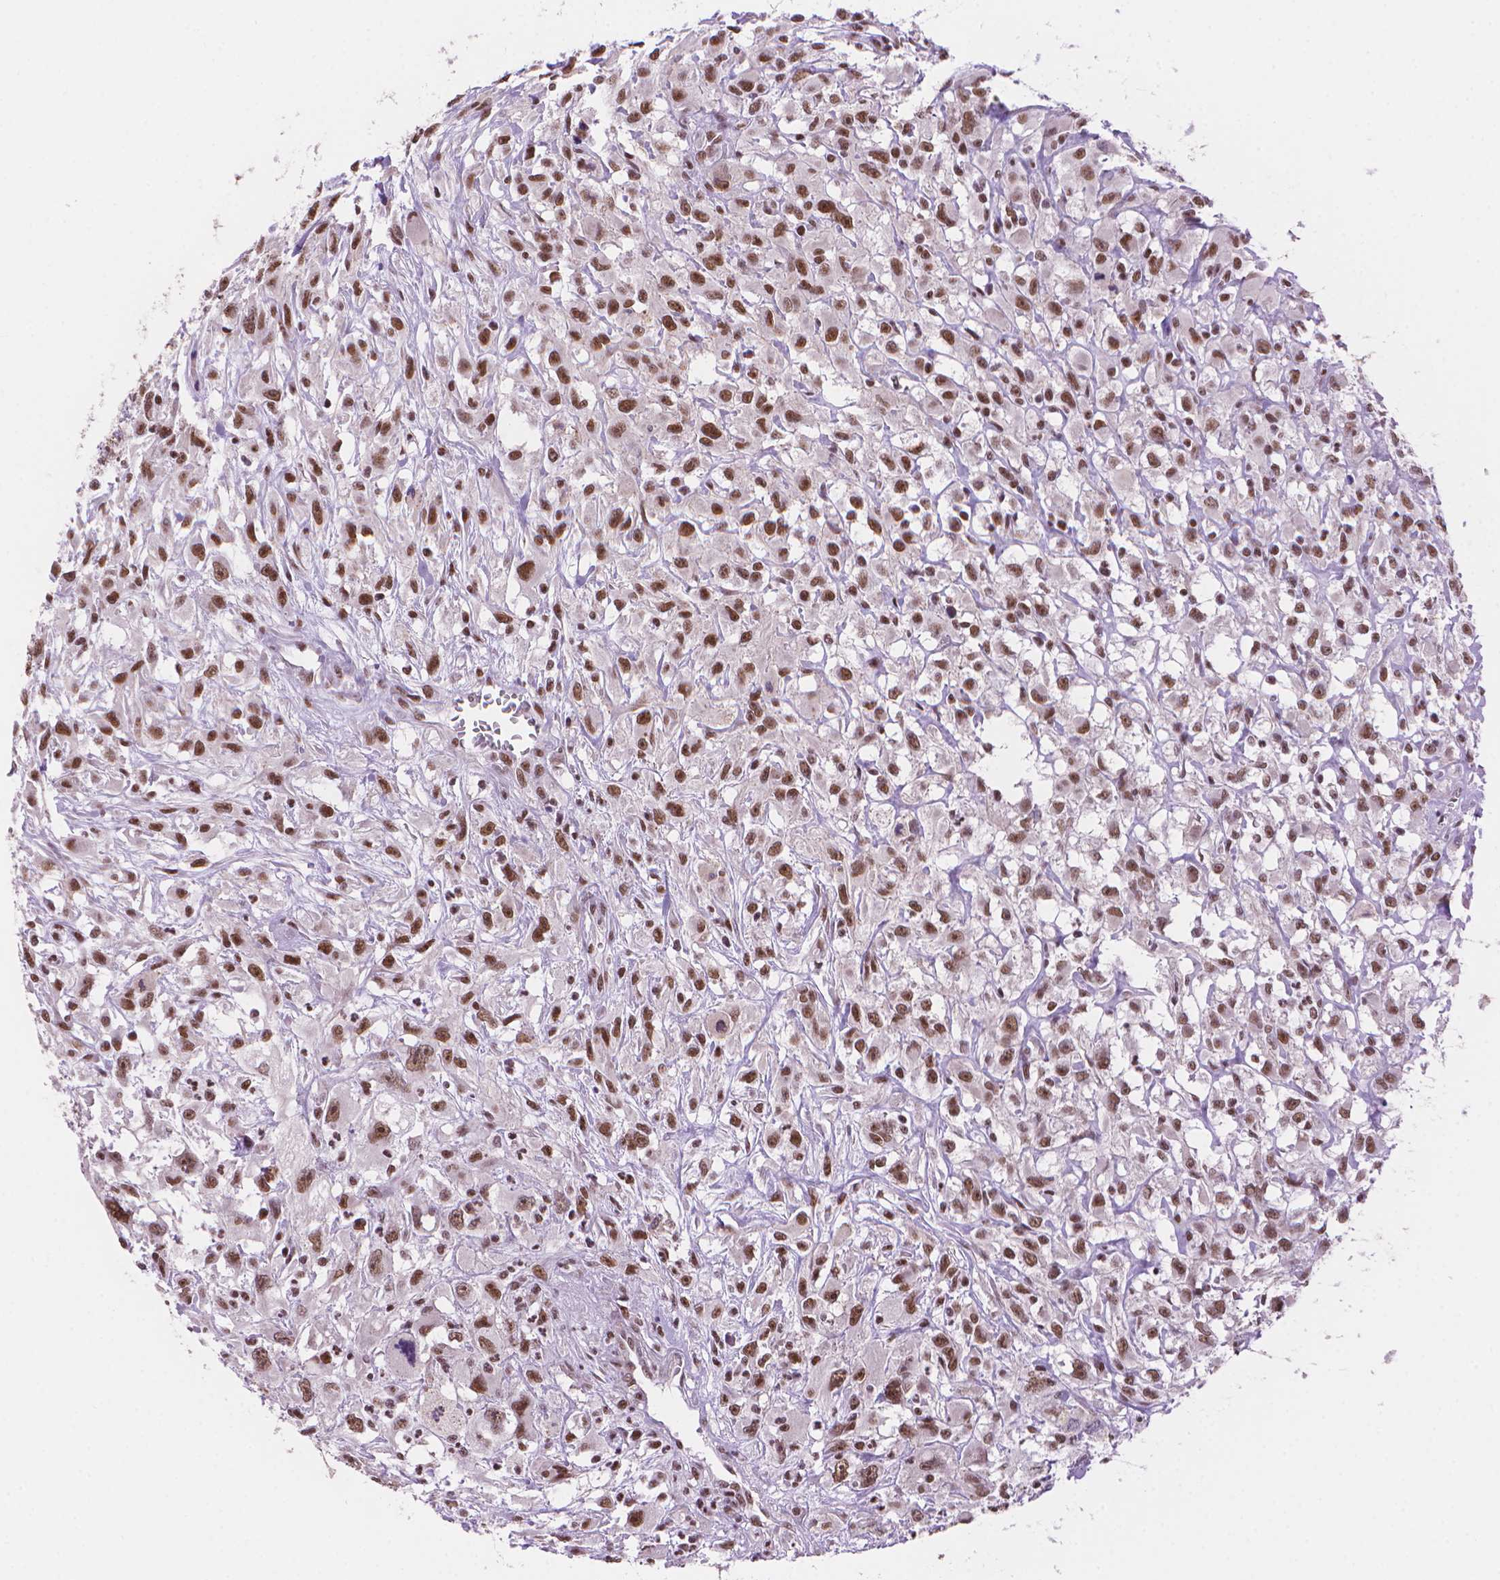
{"staining": {"intensity": "moderate", "quantity": ">75%", "location": "nuclear"}, "tissue": "head and neck cancer", "cell_type": "Tumor cells", "image_type": "cancer", "snomed": [{"axis": "morphology", "description": "Squamous cell carcinoma, NOS"}, {"axis": "morphology", "description": "Squamous cell carcinoma, metastatic, NOS"}, {"axis": "topography", "description": "Oral tissue"}, {"axis": "topography", "description": "Head-Neck"}], "caption": "Head and neck cancer stained for a protein displays moderate nuclear positivity in tumor cells.", "gene": "UBN1", "patient": {"sex": "female", "age": 85}}